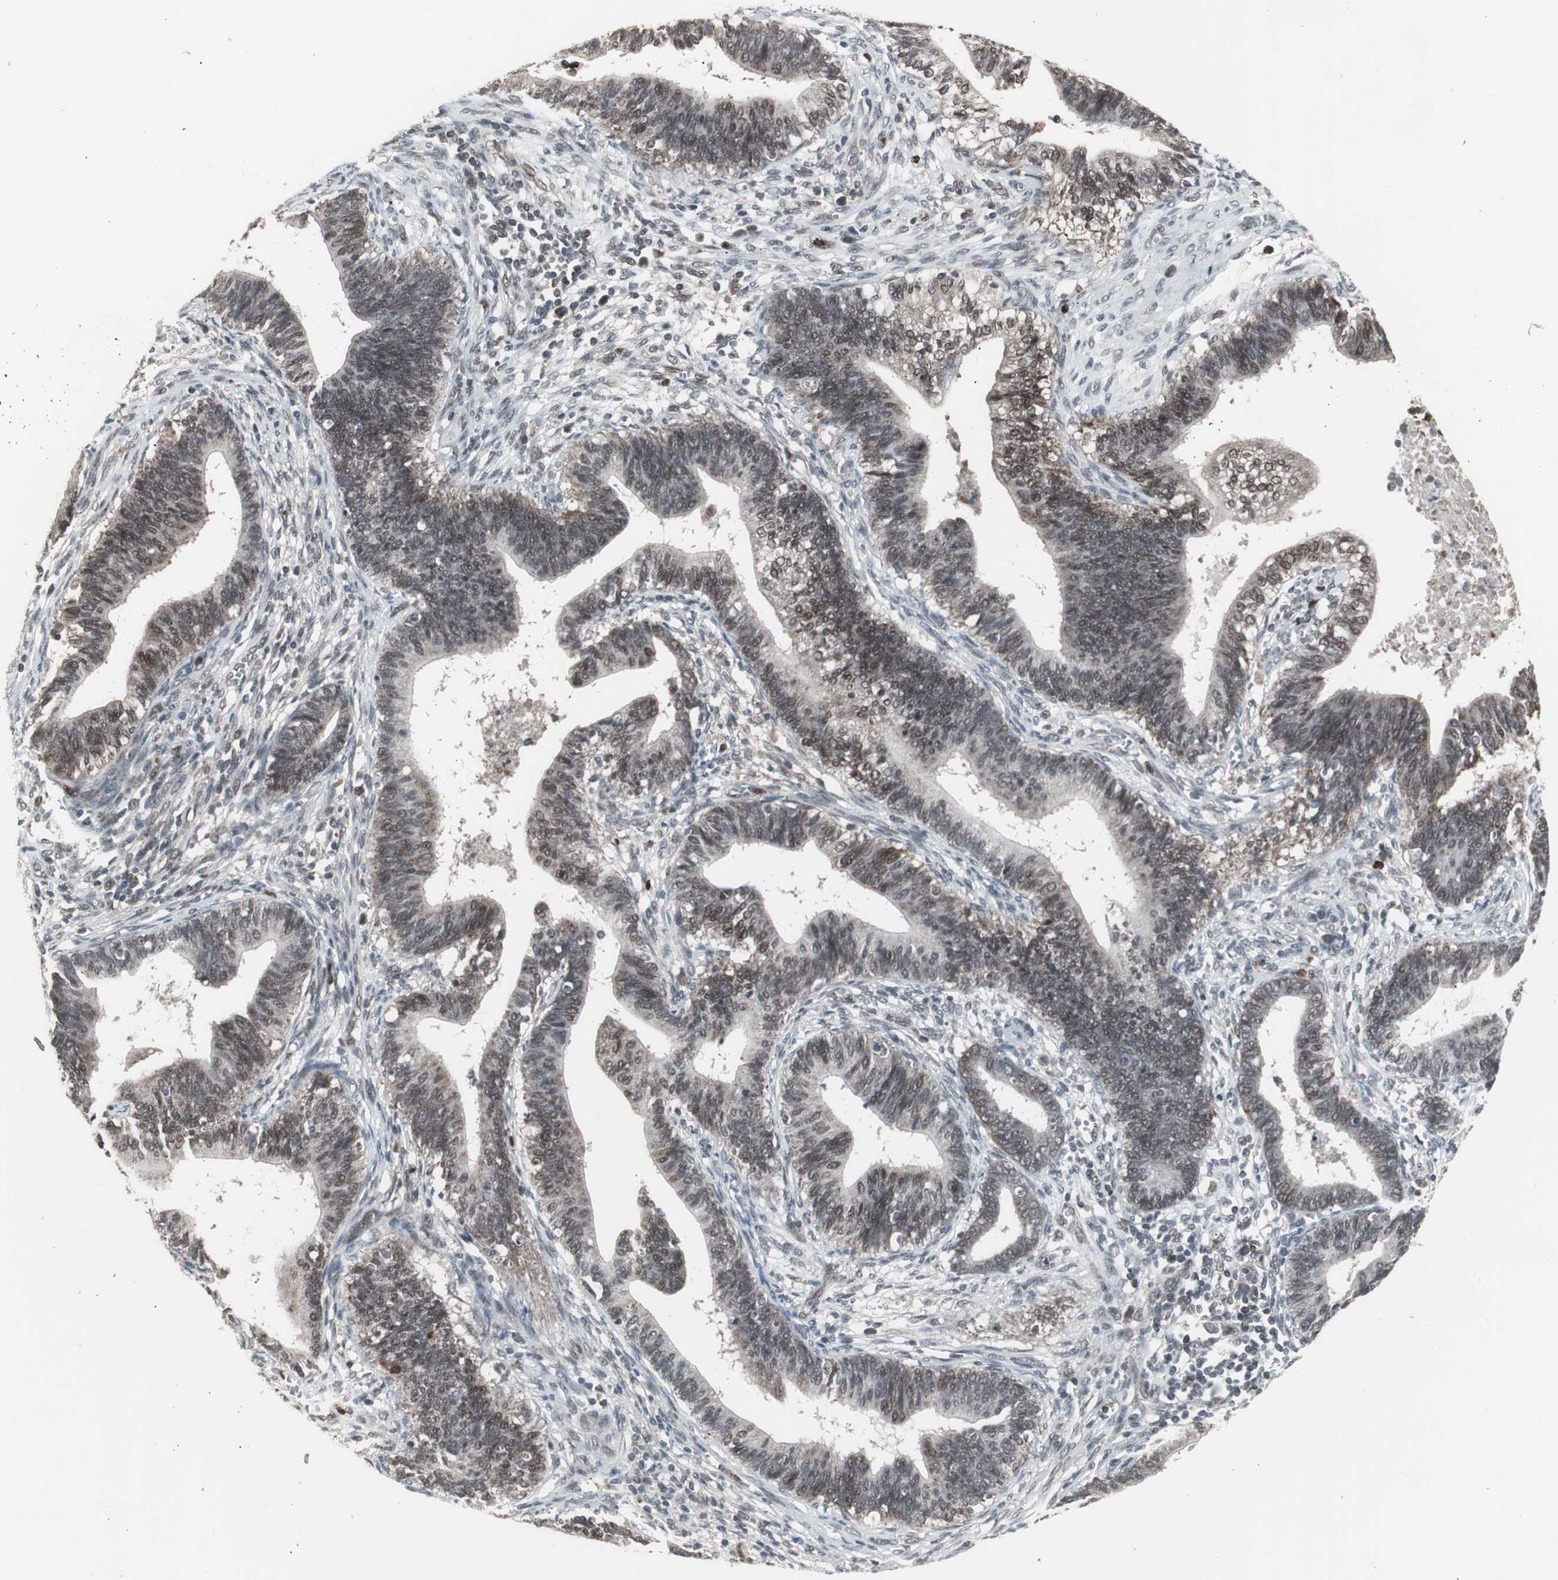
{"staining": {"intensity": "moderate", "quantity": ">75%", "location": "cytoplasmic/membranous,nuclear"}, "tissue": "cervical cancer", "cell_type": "Tumor cells", "image_type": "cancer", "snomed": [{"axis": "morphology", "description": "Adenocarcinoma, NOS"}, {"axis": "topography", "description": "Cervix"}], "caption": "This histopathology image demonstrates immunohistochemistry (IHC) staining of human adenocarcinoma (cervical), with medium moderate cytoplasmic/membranous and nuclear positivity in approximately >75% of tumor cells.", "gene": "RXRA", "patient": {"sex": "female", "age": 44}}